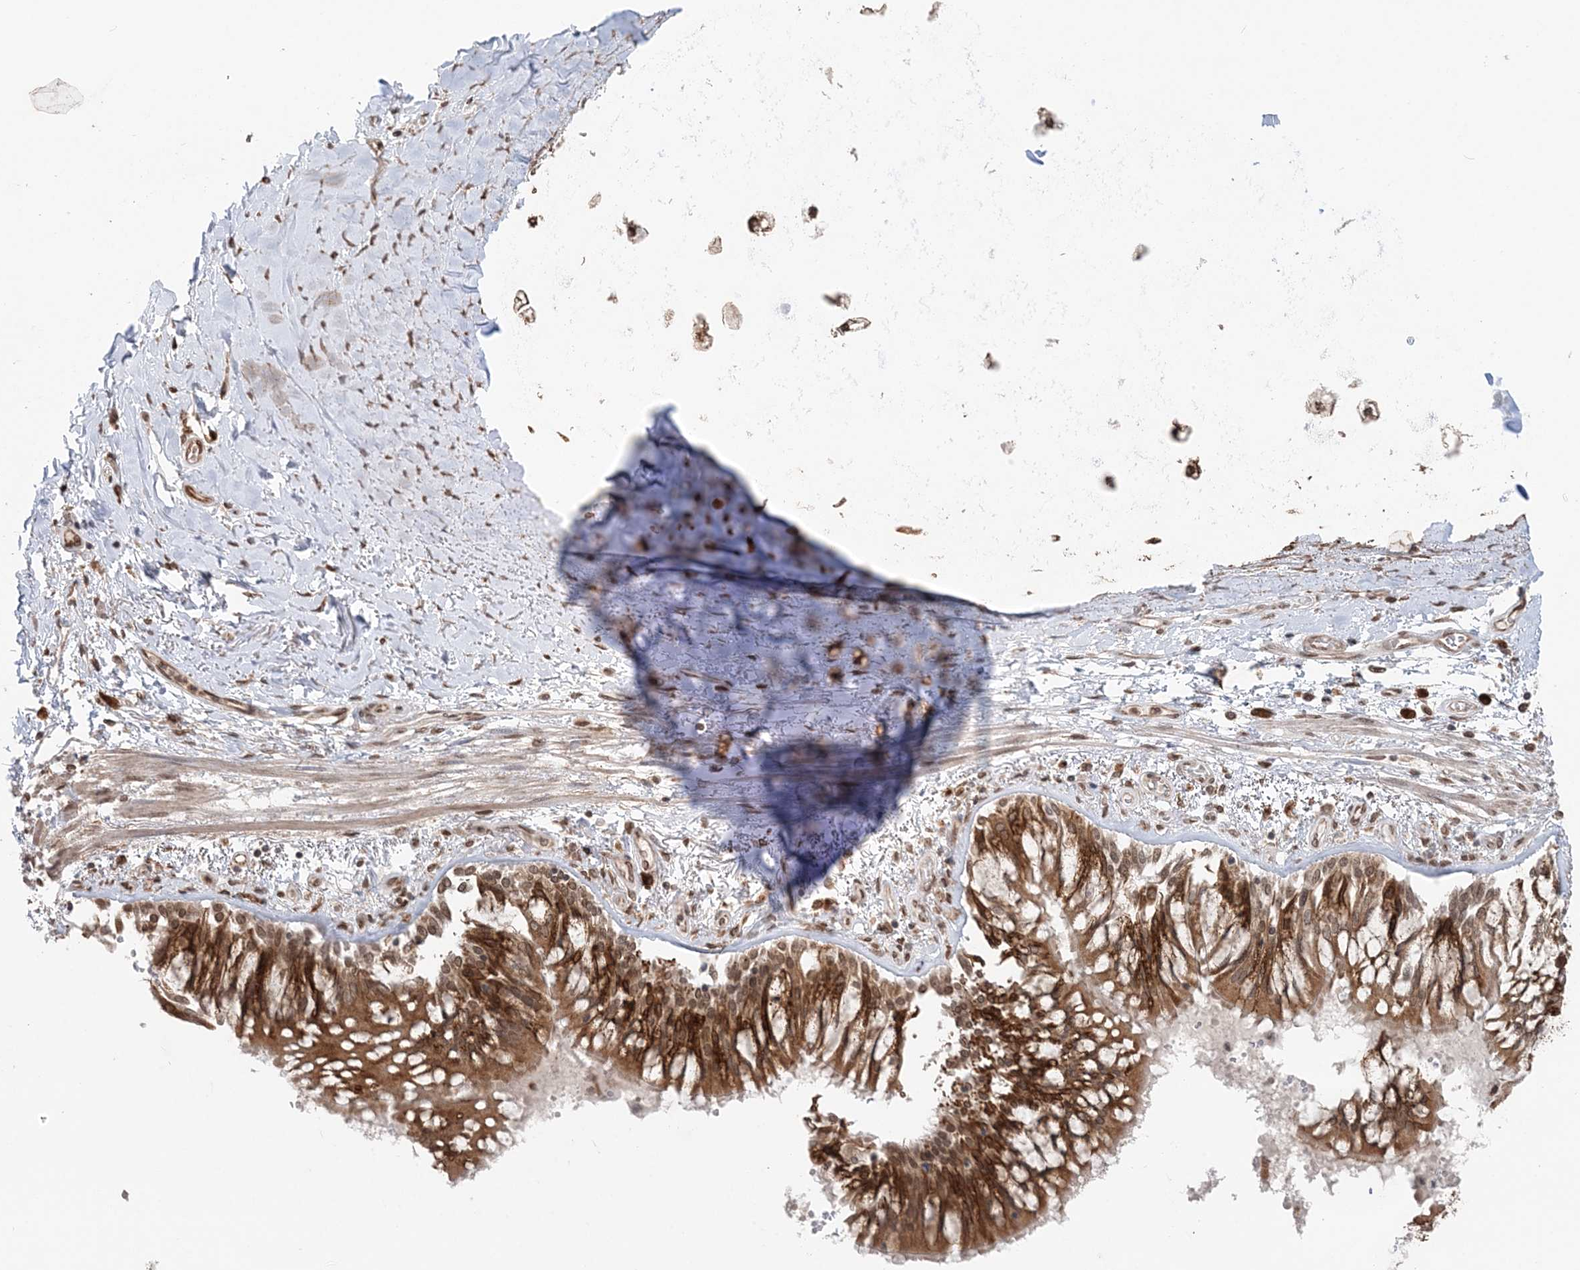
{"staining": {"intensity": "moderate", "quantity": "25%-75%", "location": "nuclear"}, "tissue": "adipose tissue", "cell_type": "Adipocytes", "image_type": "normal", "snomed": [{"axis": "morphology", "description": "Normal tissue, NOS"}, {"axis": "topography", "description": "Cartilage tissue"}, {"axis": "topography", "description": "Bronchus"}, {"axis": "topography", "description": "Lung"}, {"axis": "topography", "description": "Peripheral nerve tissue"}], "caption": "High-power microscopy captured an IHC image of normal adipose tissue, revealing moderate nuclear expression in about 25%-75% of adipocytes. The staining is performed using DAB (3,3'-diaminobenzidine) brown chromogen to label protein expression. The nuclei are counter-stained blue using hematoxylin.", "gene": "TMED10", "patient": {"sex": "female", "age": 49}}